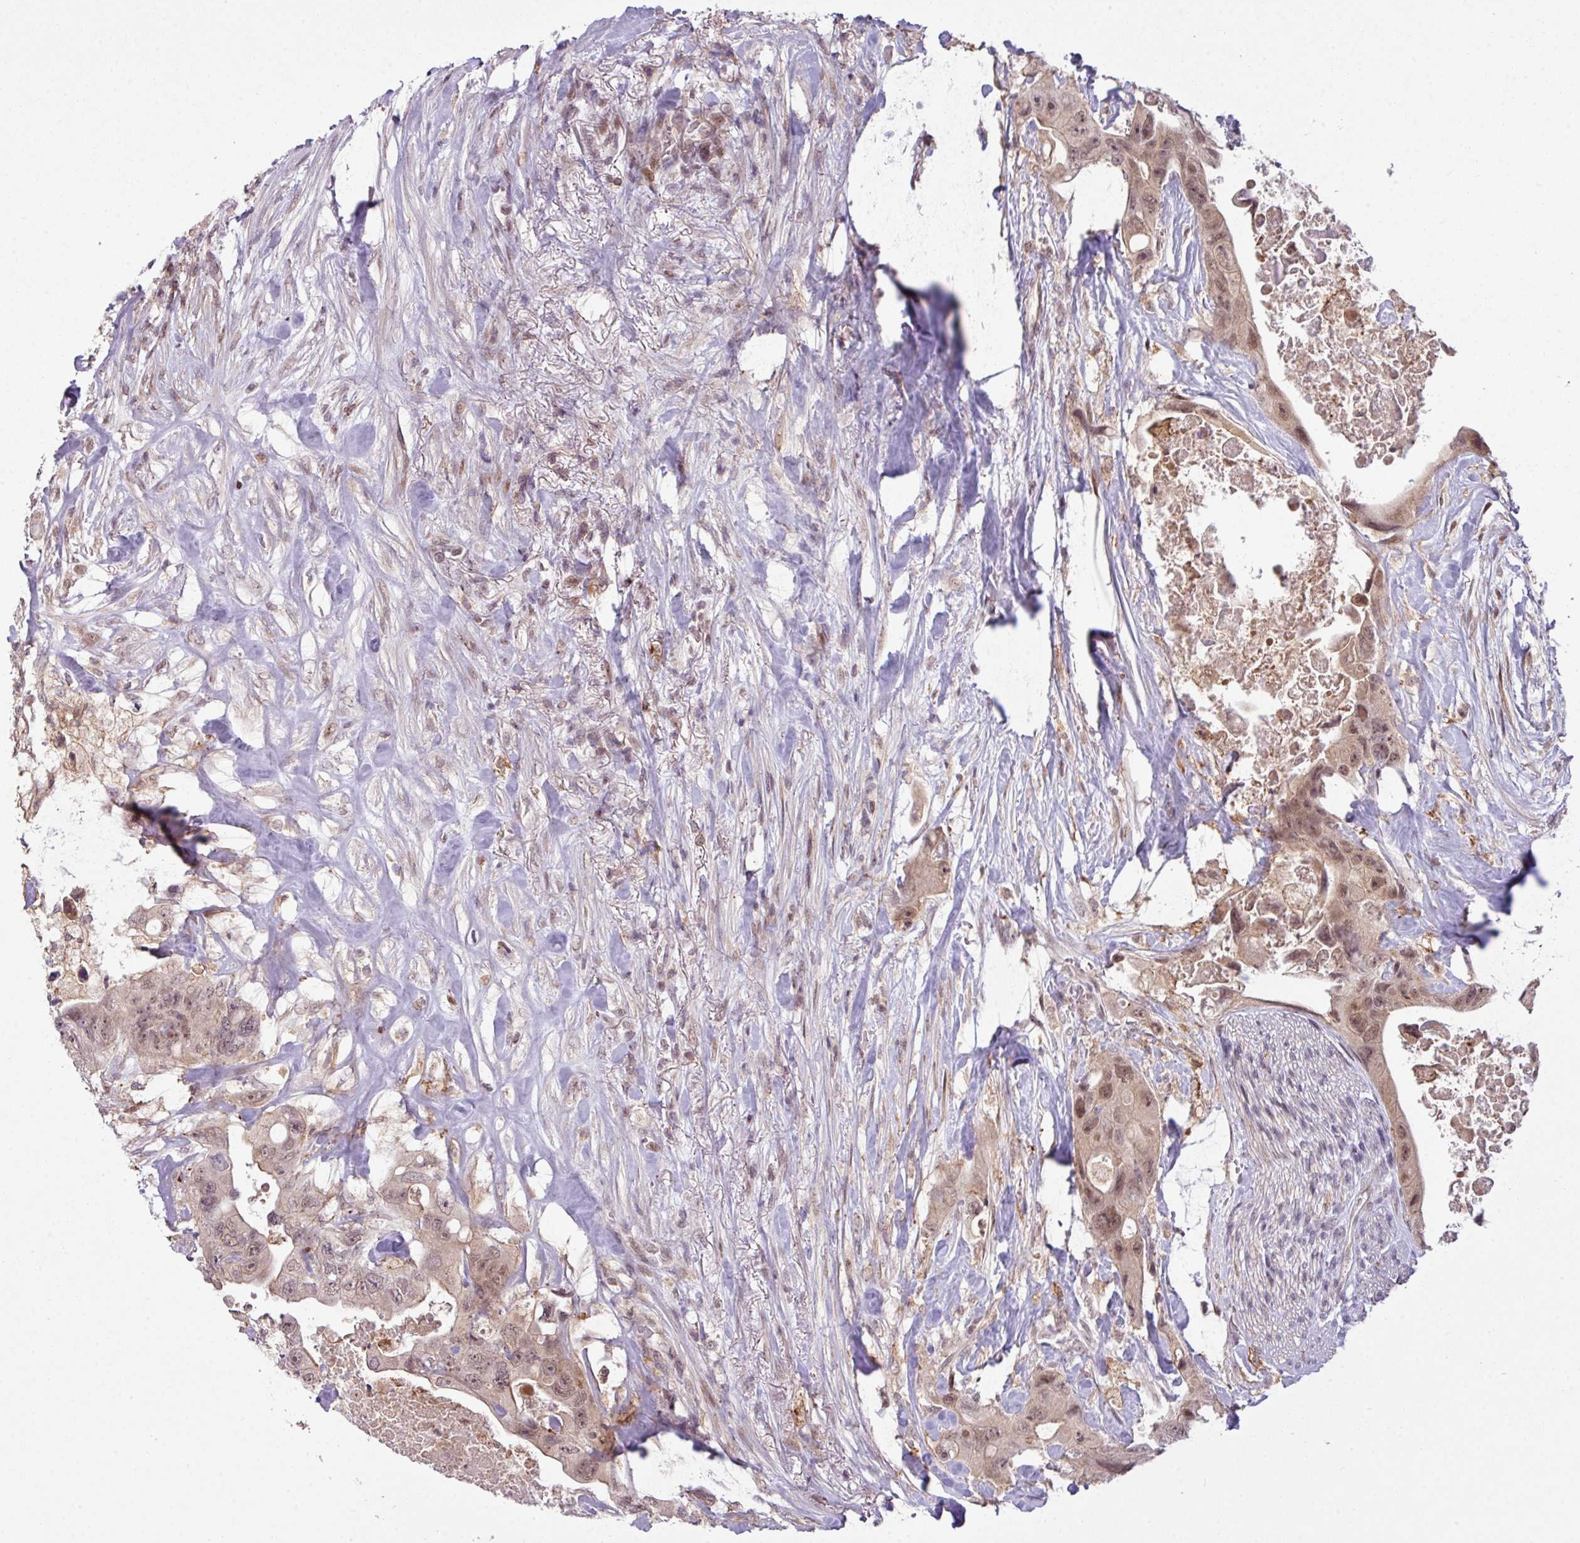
{"staining": {"intensity": "weak", "quantity": ">75%", "location": "nuclear"}, "tissue": "colorectal cancer", "cell_type": "Tumor cells", "image_type": "cancer", "snomed": [{"axis": "morphology", "description": "Adenocarcinoma, NOS"}, {"axis": "topography", "description": "Colon"}], "caption": "High-magnification brightfield microscopy of colorectal adenocarcinoma stained with DAB (3,3'-diaminobenzidine) (brown) and counterstained with hematoxylin (blue). tumor cells exhibit weak nuclear staining is appreciated in about>75% of cells.", "gene": "ZC2HC1C", "patient": {"sex": "female", "age": 46}}